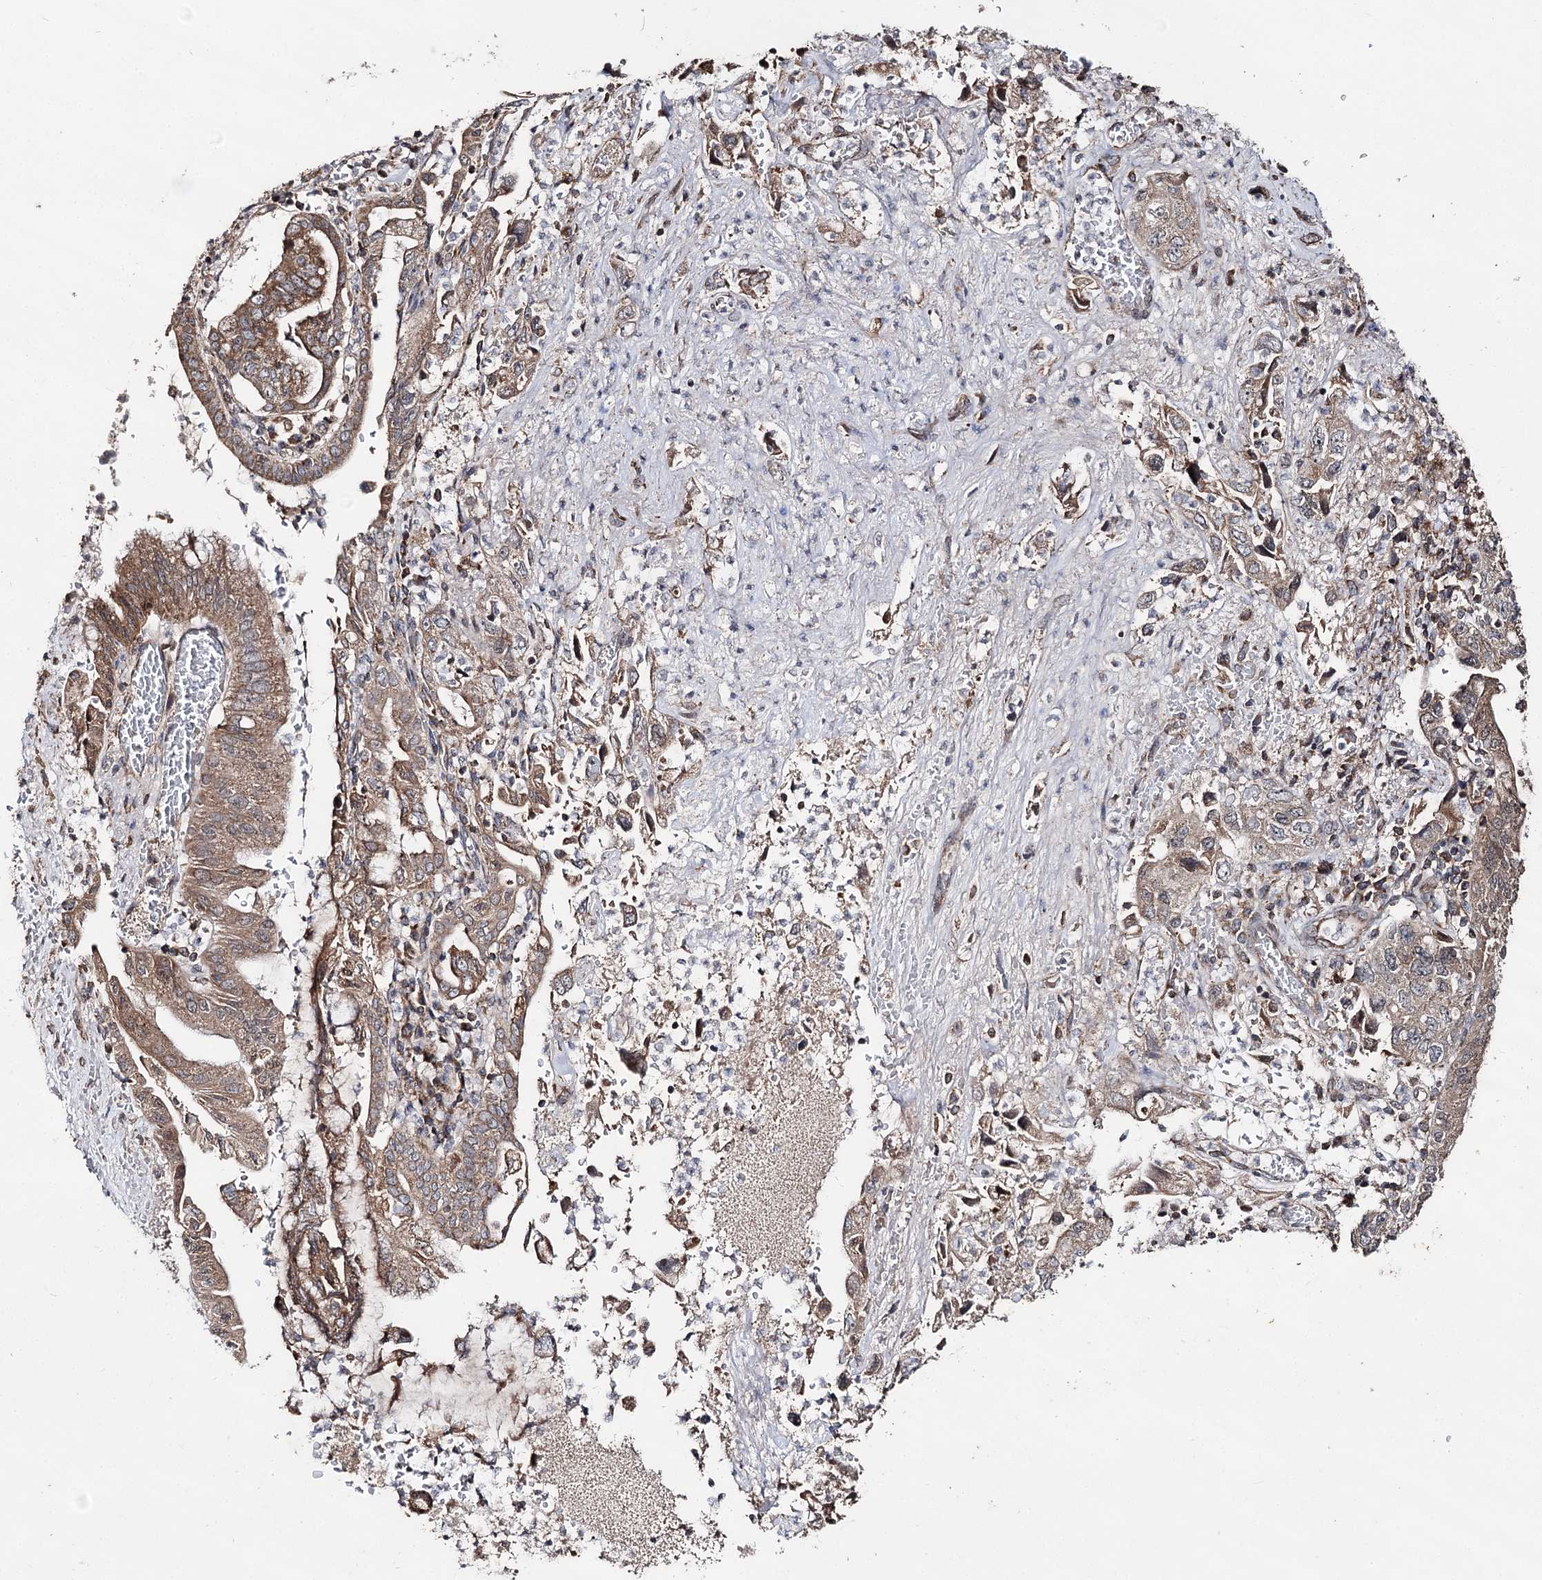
{"staining": {"intensity": "moderate", "quantity": ">75%", "location": "cytoplasmic/membranous"}, "tissue": "pancreatic cancer", "cell_type": "Tumor cells", "image_type": "cancer", "snomed": [{"axis": "morphology", "description": "Adenocarcinoma, NOS"}, {"axis": "topography", "description": "Pancreas"}], "caption": "DAB immunohistochemical staining of pancreatic cancer exhibits moderate cytoplasmic/membranous protein positivity in approximately >75% of tumor cells.", "gene": "MINDY3", "patient": {"sex": "female", "age": 73}}